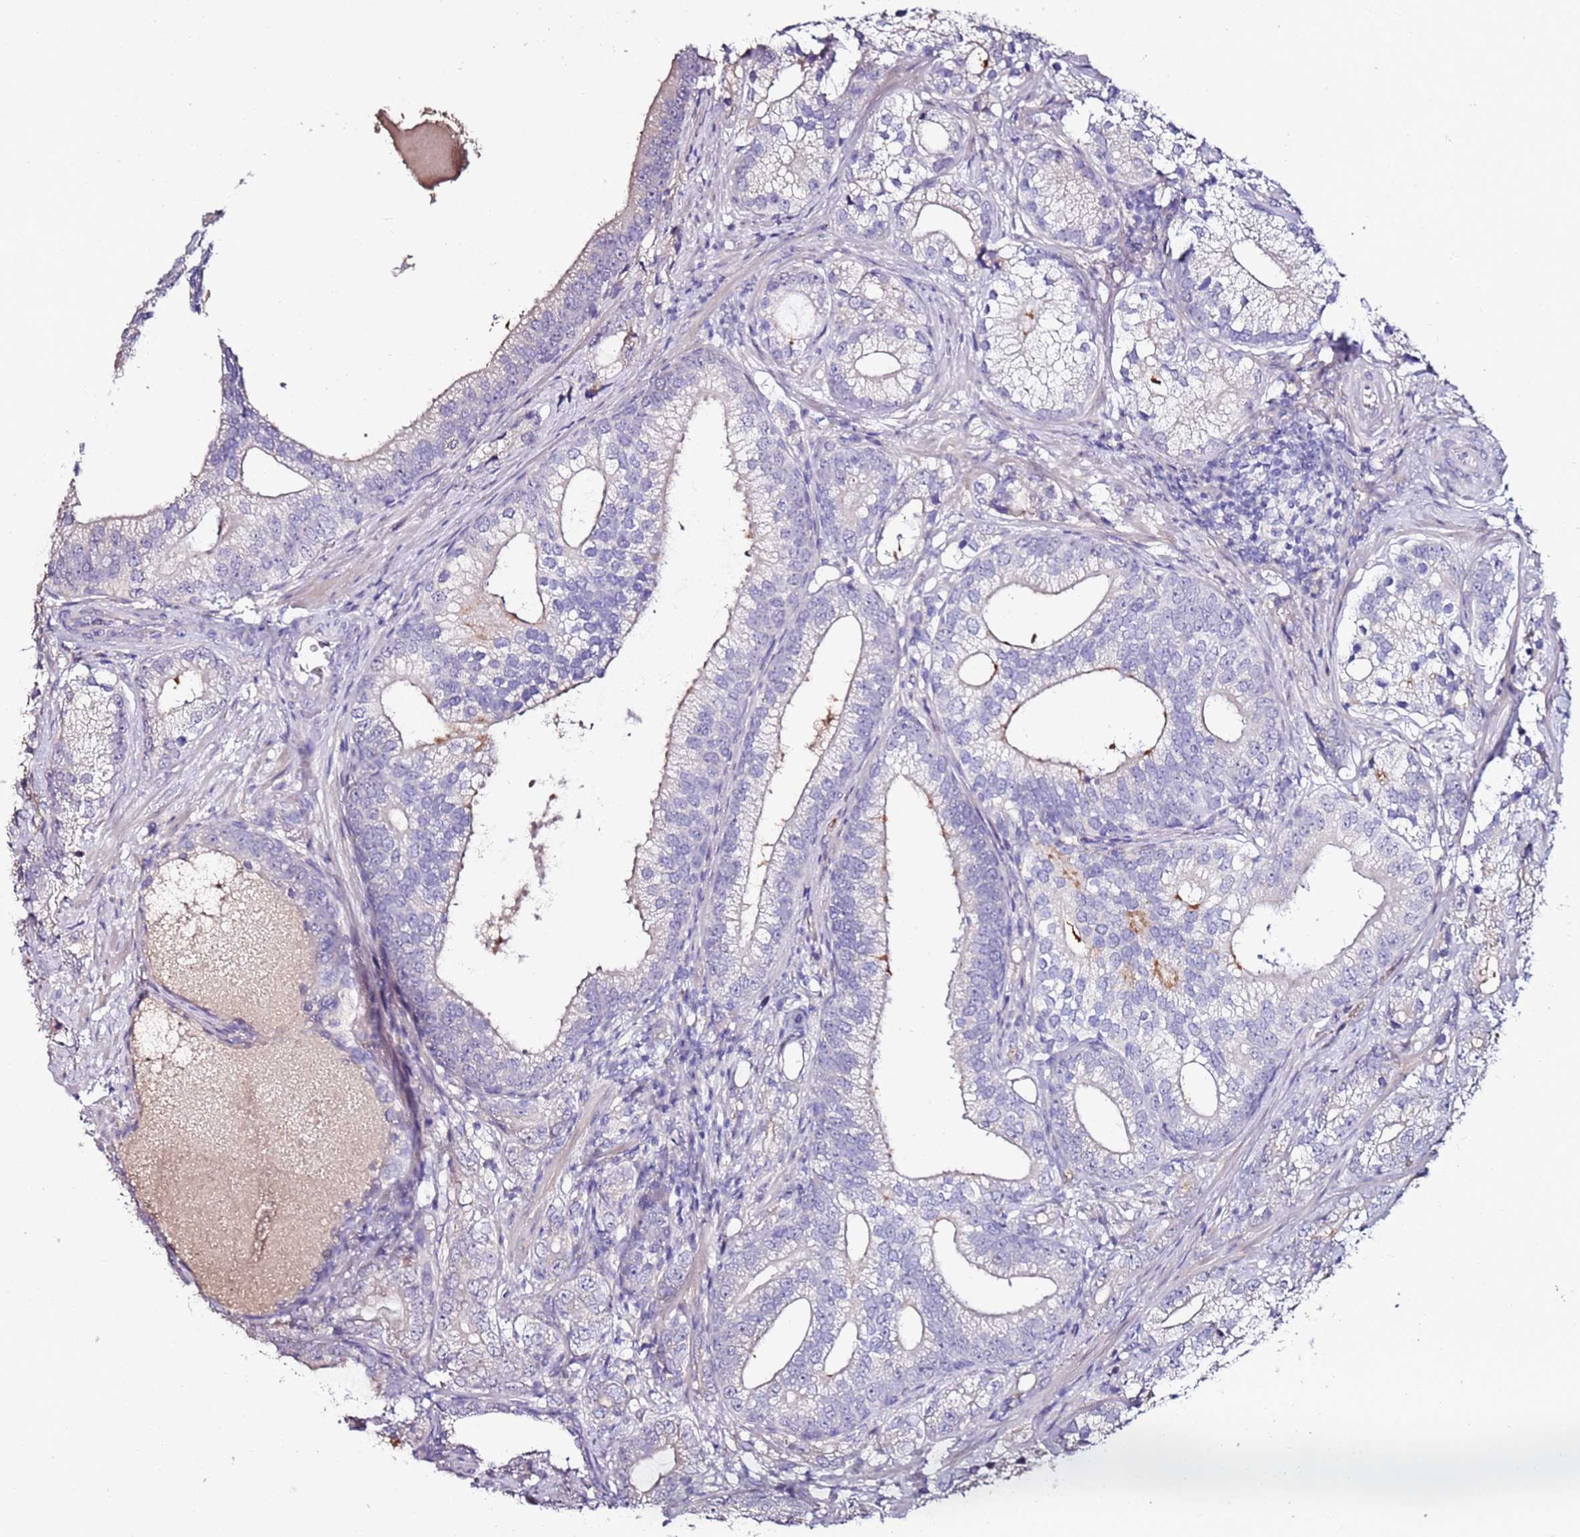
{"staining": {"intensity": "negative", "quantity": "none", "location": "none"}, "tissue": "prostate cancer", "cell_type": "Tumor cells", "image_type": "cancer", "snomed": [{"axis": "morphology", "description": "Adenocarcinoma, High grade"}, {"axis": "topography", "description": "Prostate"}], "caption": "The immunohistochemistry (IHC) image has no significant expression in tumor cells of prostate cancer (adenocarcinoma (high-grade)) tissue. Brightfield microscopy of IHC stained with DAB (brown) and hematoxylin (blue), captured at high magnification.", "gene": "C3orf80", "patient": {"sex": "male", "age": 75}}